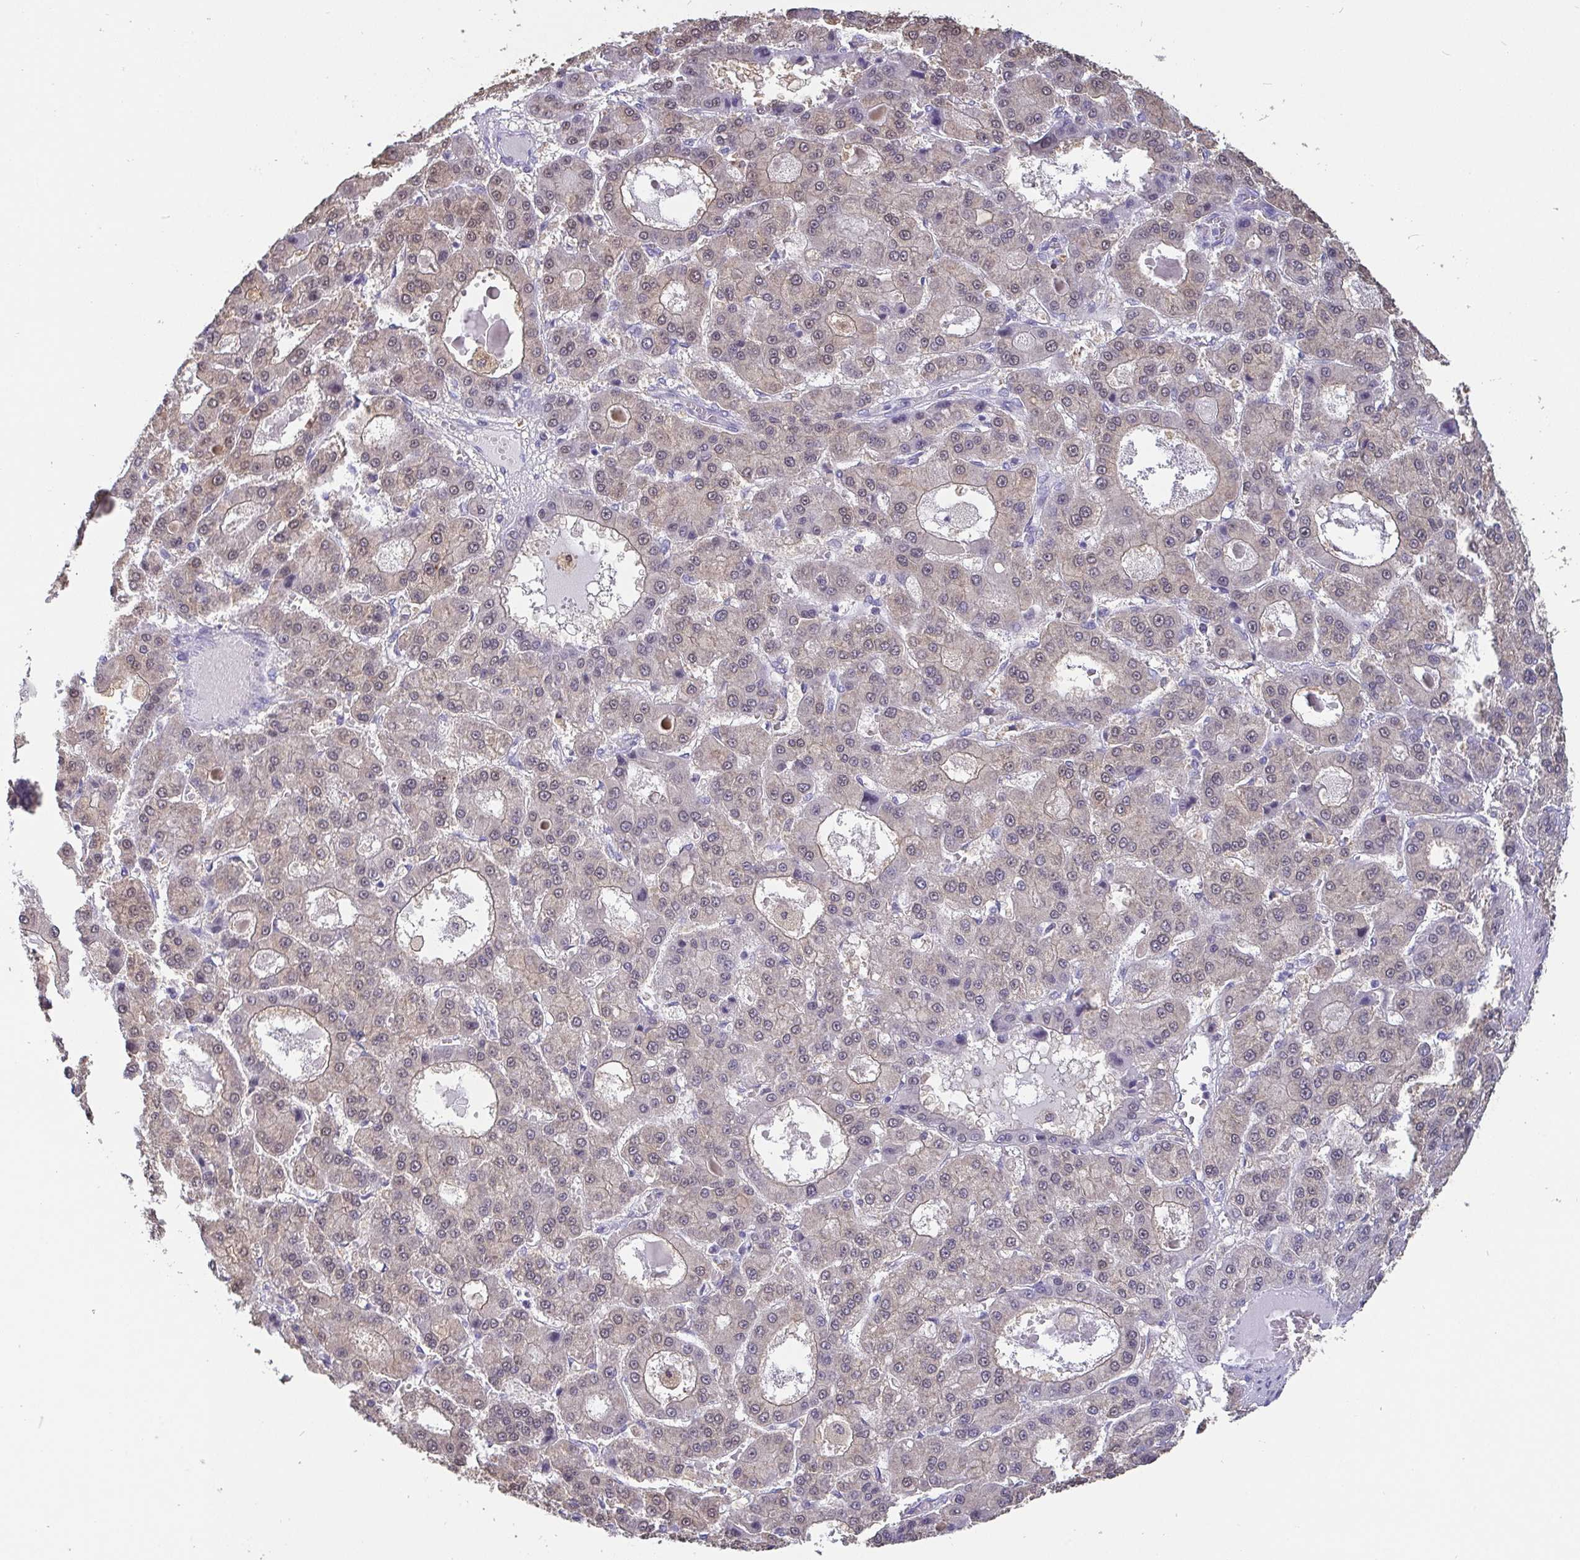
{"staining": {"intensity": "weak", "quantity": "25%-75%", "location": "nuclear"}, "tissue": "liver cancer", "cell_type": "Tumor cells", "image_type": "cancer", "snomed": [{"axis": "morphology", "description": "Carcinoma, Hepatocellular, NOS"}, {"axis": "topography", "description": "Liver"}], "caption": "Human liver cancer stained for a protein (brown) demonstrates weak nuclear positive expression in about 25%-75% of tumor cells.", "gene": "IDH1", "patient": {"sex": "male", "age": 70}}